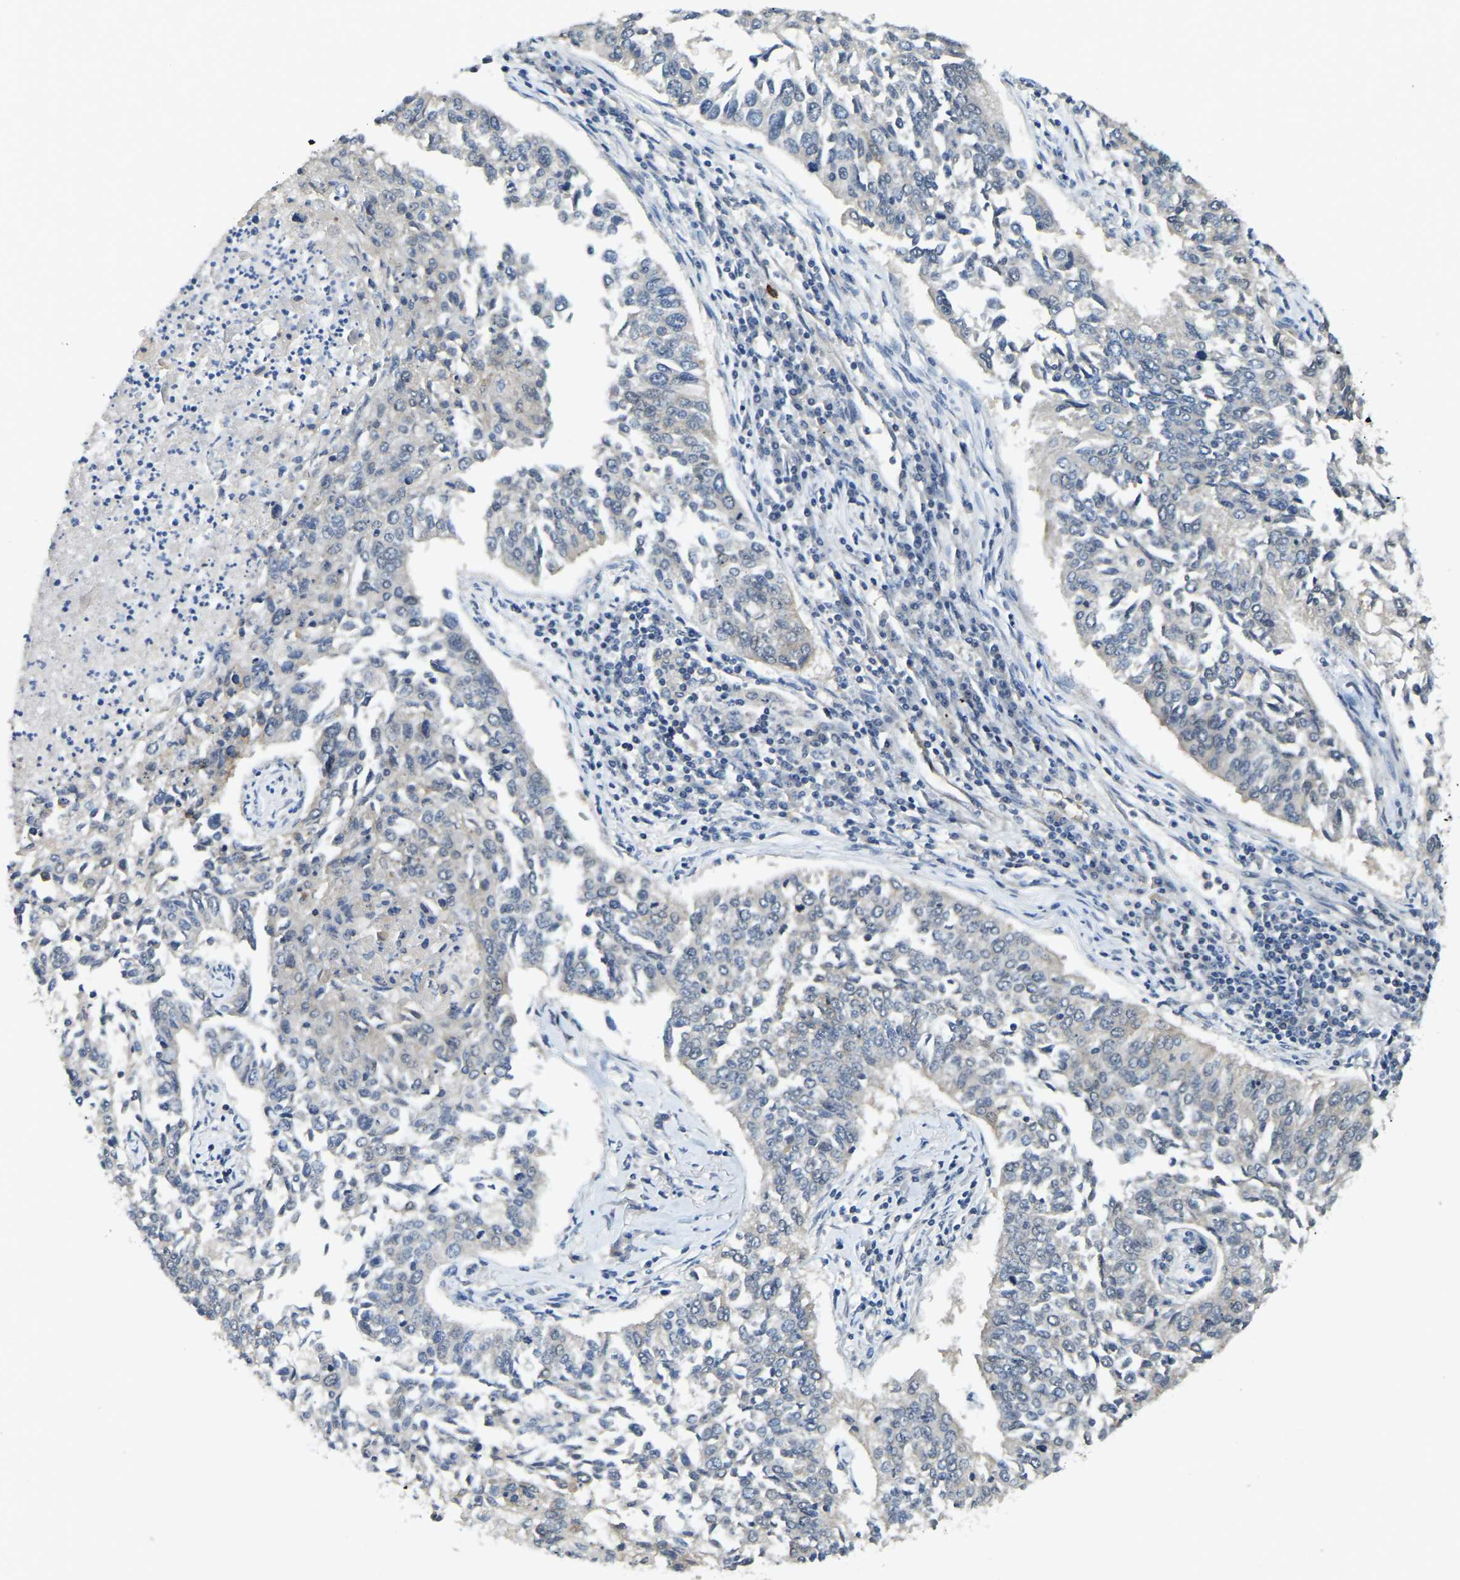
{"staining": {"intensity": "negative", "quantity": "none", "location": "none"}, "tissue": "lung cancer", "cell_type": "Tumor cells", "image_type": "cancer", "snomed": [{"axis": "morphology", "description": "Normal tissue, NOS"}, {"axis": "morphology", "description": "Squamous cell carcinoma, NOS"}, {"axis": "topography", "description": "Cartilage tissue"}, {"axis": "topography", "description": "Bronchus"}, {"axis": "topography", "description": "Lung"}], "caption": "Immunohistochemistry (IHC) photomicrograph of neoplastic tissue: lung cancer (squamous cell carcinoma) stained with DAB shows no significant protein staining in tumor cells. (DAB (3,3'-diaminobenzidine) immunohistochemistry (IHC) visualized using brightfield microscopy, high magnification).", "gene": "AHNAK", "patient": {"sex": "female", "age": 49}}